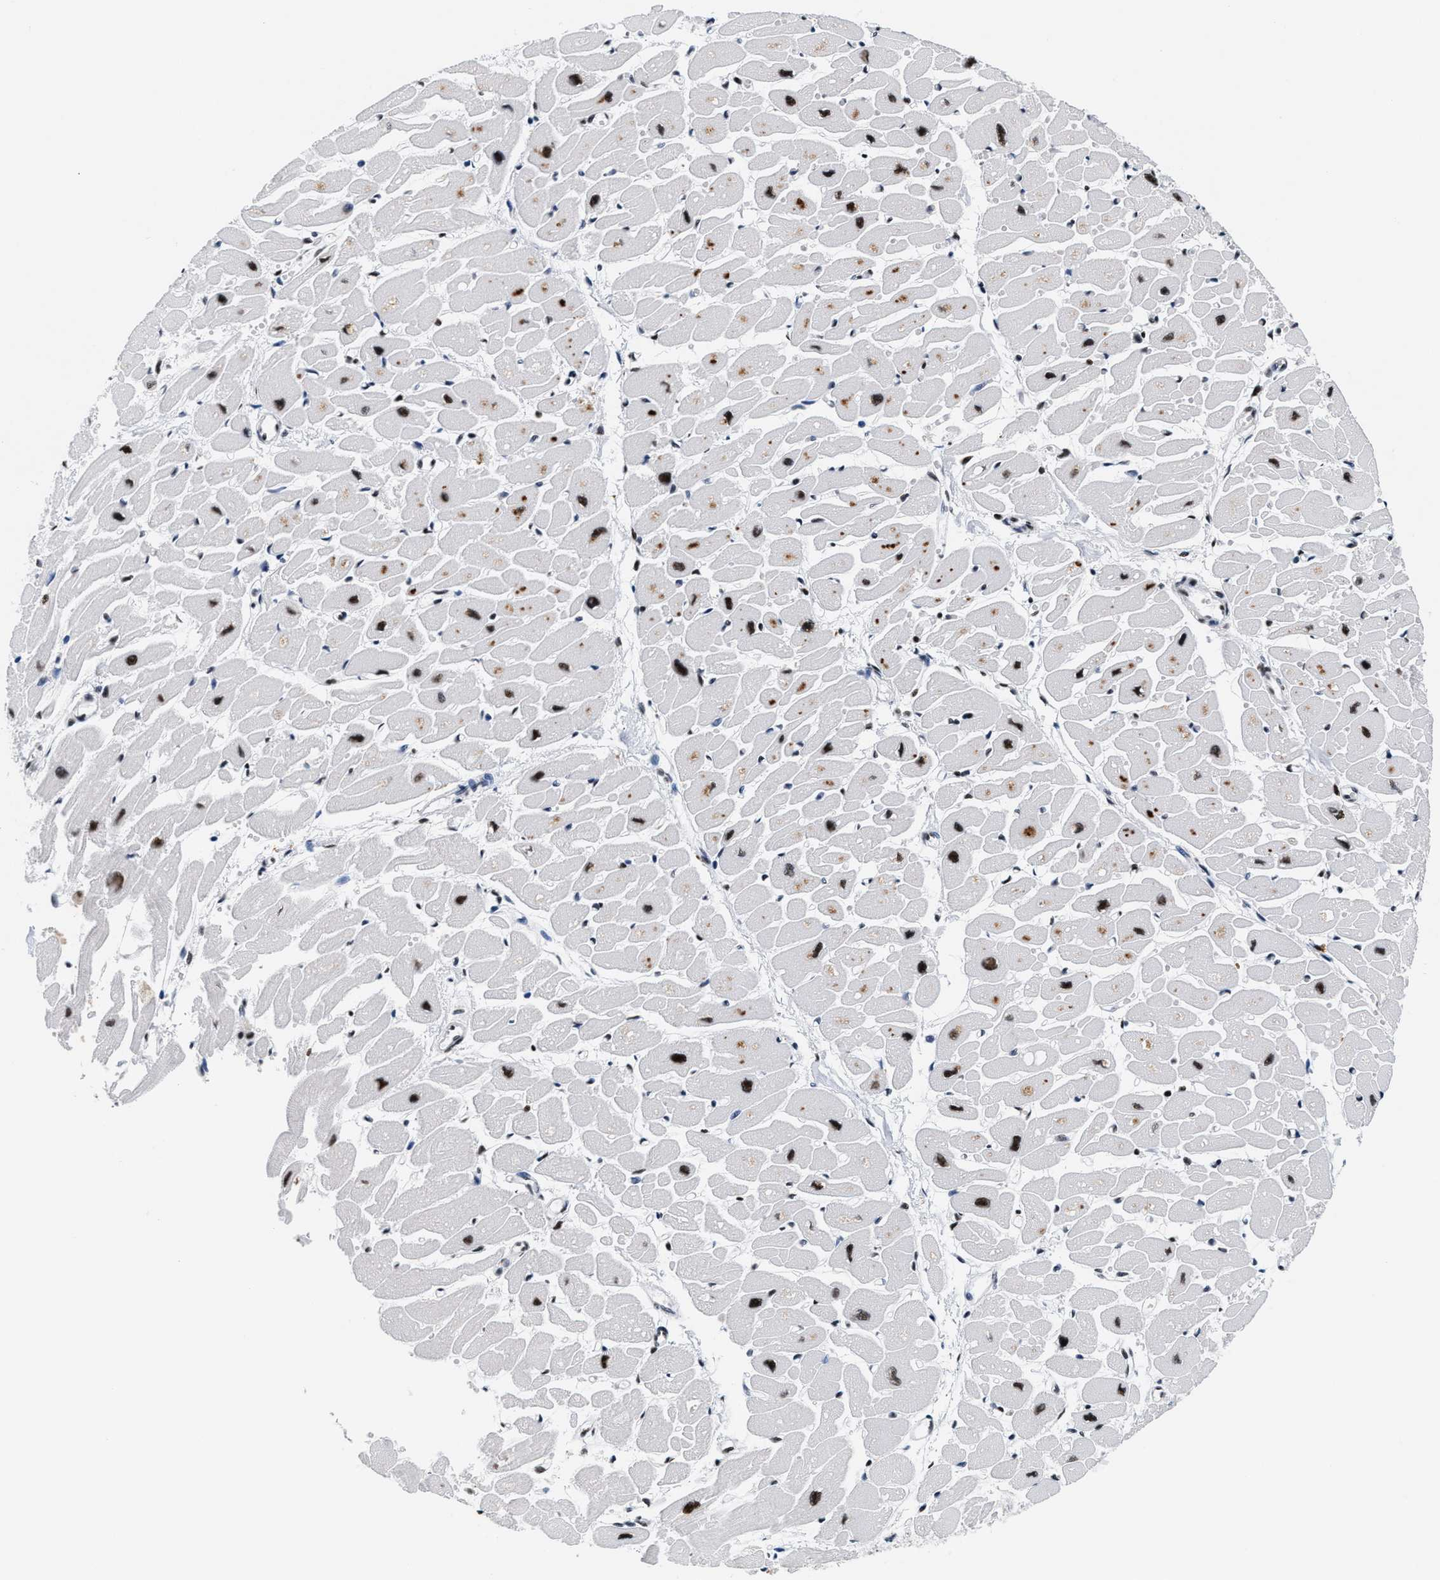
{"staining": {"intensity": "strong", "quantity": "25%-75%", "location": "nuclear"}, "tissue": "heart muscle", "cell_type": "Cardiomyocytes", "image_type": "normal", "snomed": [{"axis": "morphology", "description": "Normal tissue, NOS"}, {"axis": "topography", "description": "Heart"}], "caption": "Heart muscle stained with immunohistochemistry displays strong nuclear staining in about 25%-75% of cardiomyocytes. The protein is stained brown, and the nuclei are stained in blue (DAB IHC with brightfield microscopy, high magnification).", "gene": "RAD50", "patient": {"sex": "female", "age": 54}}